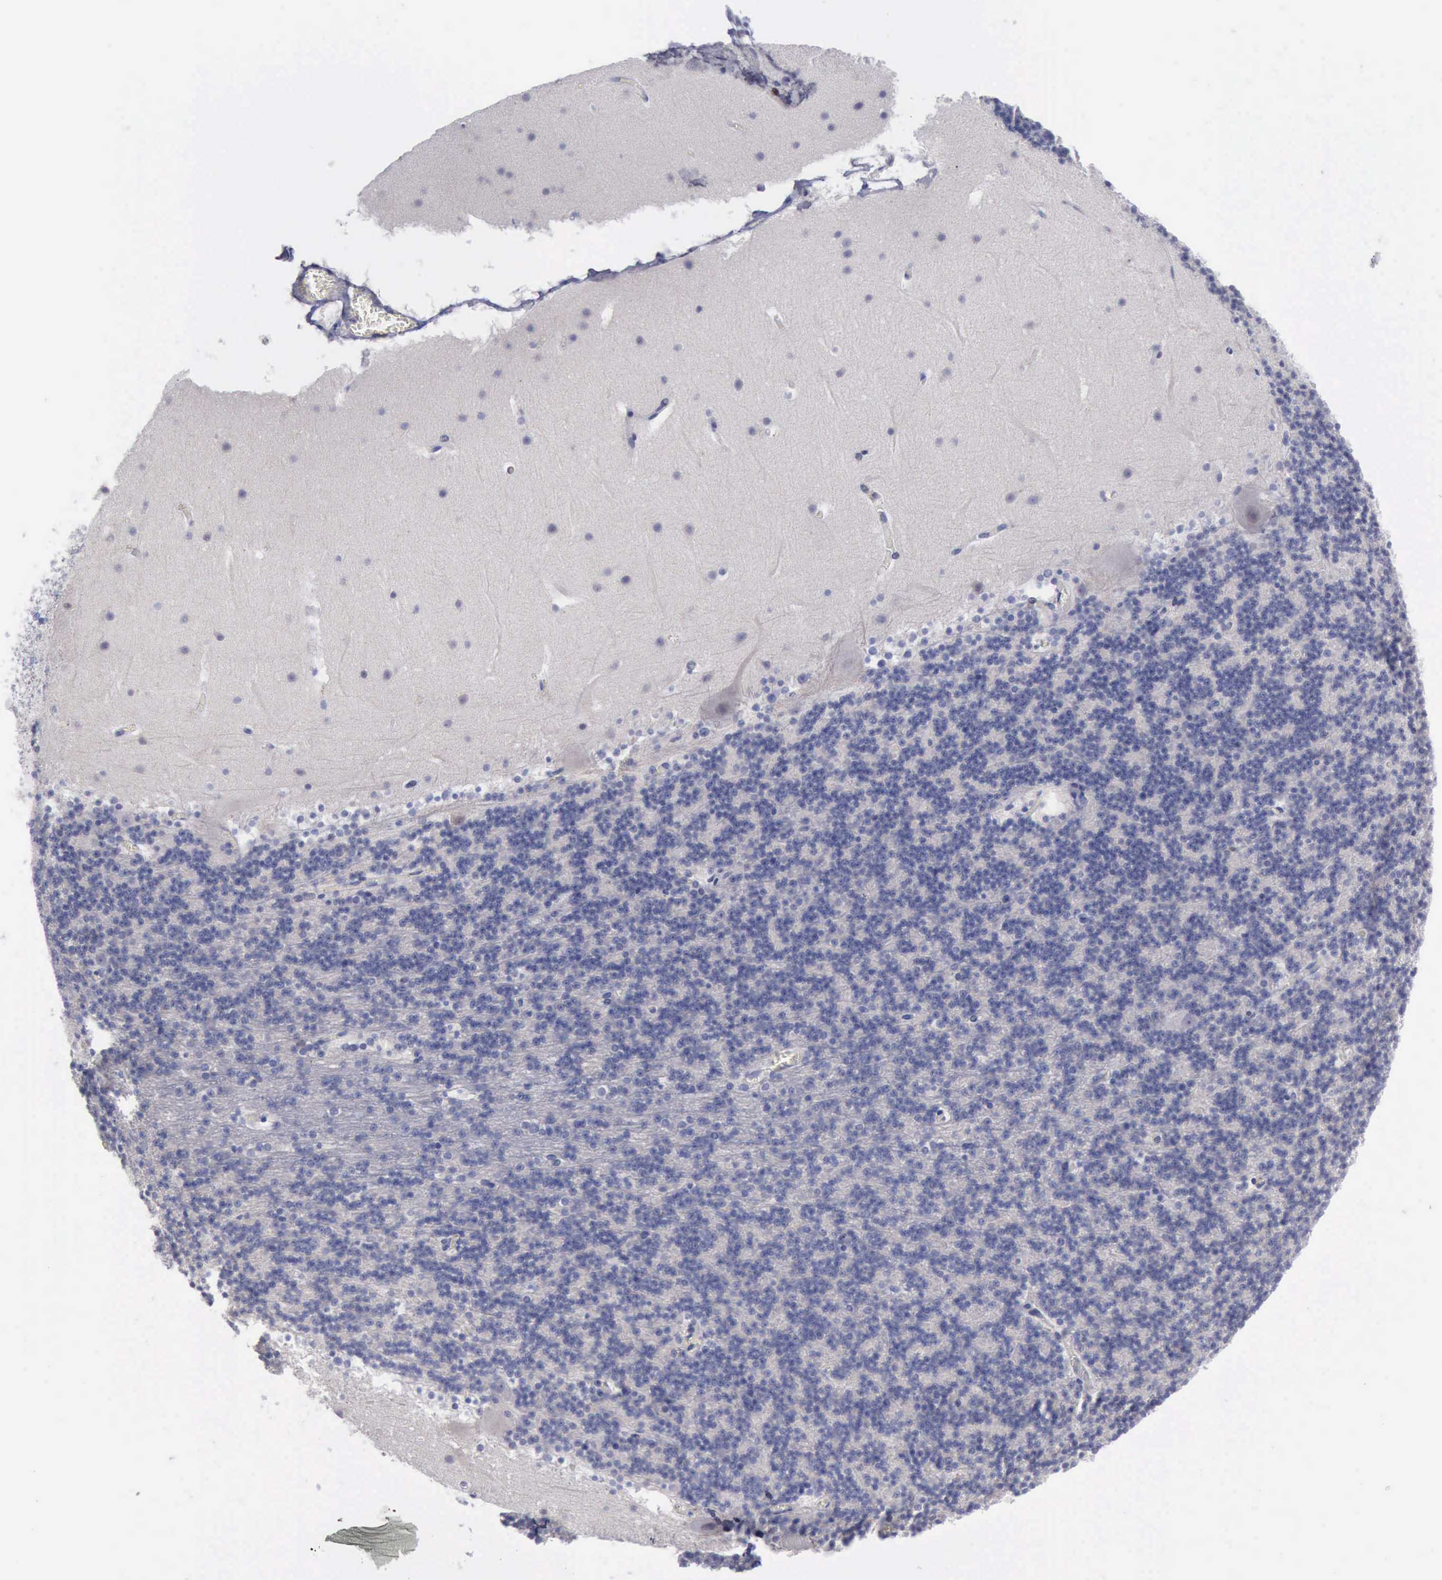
{"staining": {"intensity": "negative", "quantity": "none", "location": "none"}, "tissue": "cerebellum", "cell_type": "Cells in granular layer", "image_type": "normal", "snomed": [{"axis": "morphology", "description": "Normal tissue, NOS"}, {"axis": "topography", "description": "Cerebellum"}], "caption": "This is an IHC photomicrograph of benign cerebellum. There is no positivity in cells in granular layer.", "gene": "SATB2", "patient": {"sex": "male", "age": 45}}